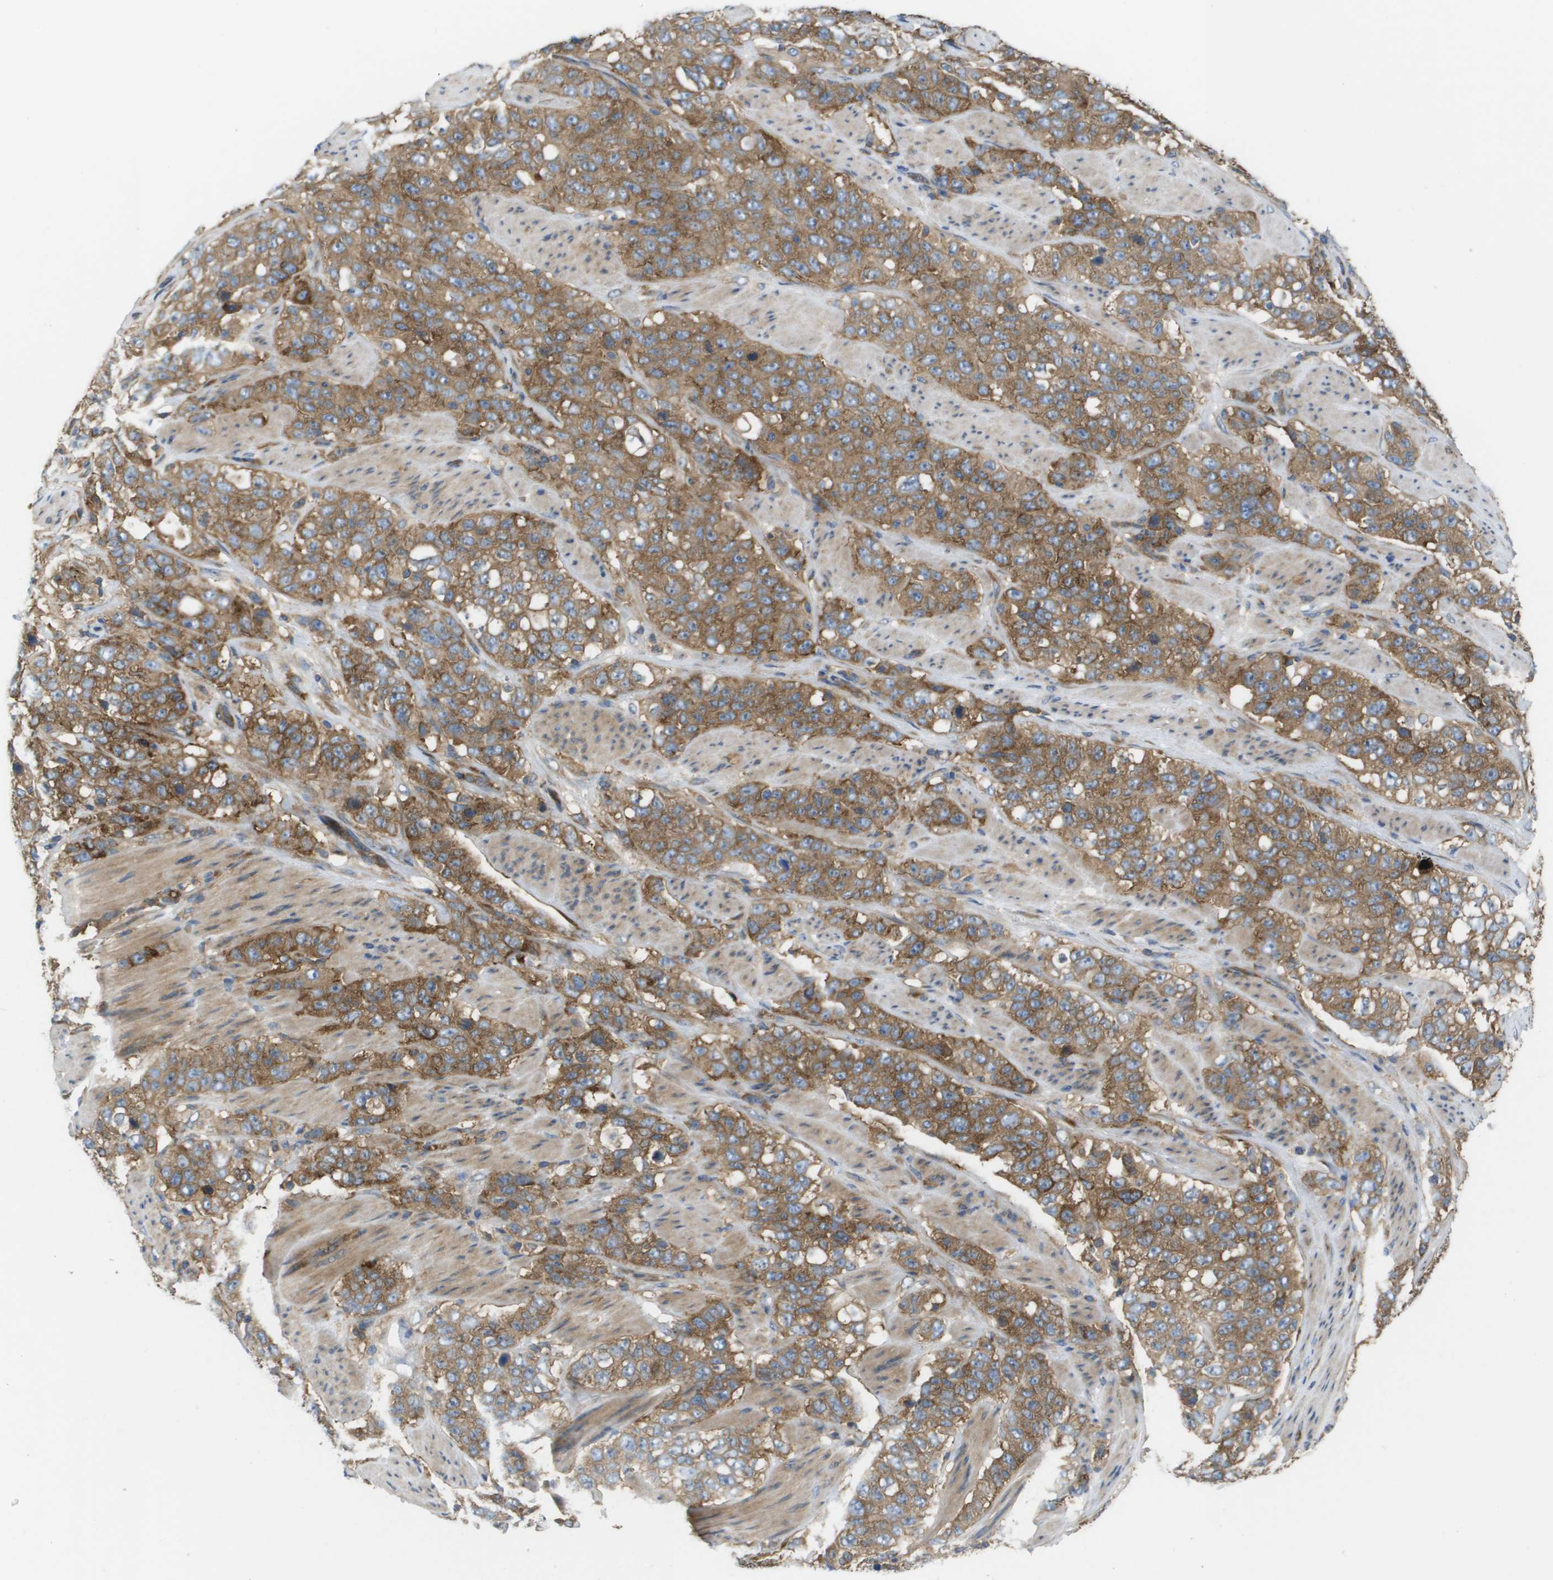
{"staining": {"intensity": "moderate", "quantity": ">75%", "location": "cytoplasmic/membranous"}, "tissue": "stomach cancer", "cell_type": "Tumor cells", "image_type": "cancer", "snomed": [{"axis": "morphology", "description": "Adenocarcinoma, NOS"}, {"axis": "topography", "description": "Stomach"}], "caption": "A high-resolution image shows immunohistochemistry (IHC) staining of stomach adenocarcinoma, which reveals moderate cytoplasmic/membranous staining in approximately >75% of tumor cells.", "gene": "EIF4G2", "patient": {"sex": "male", "age": 48}}